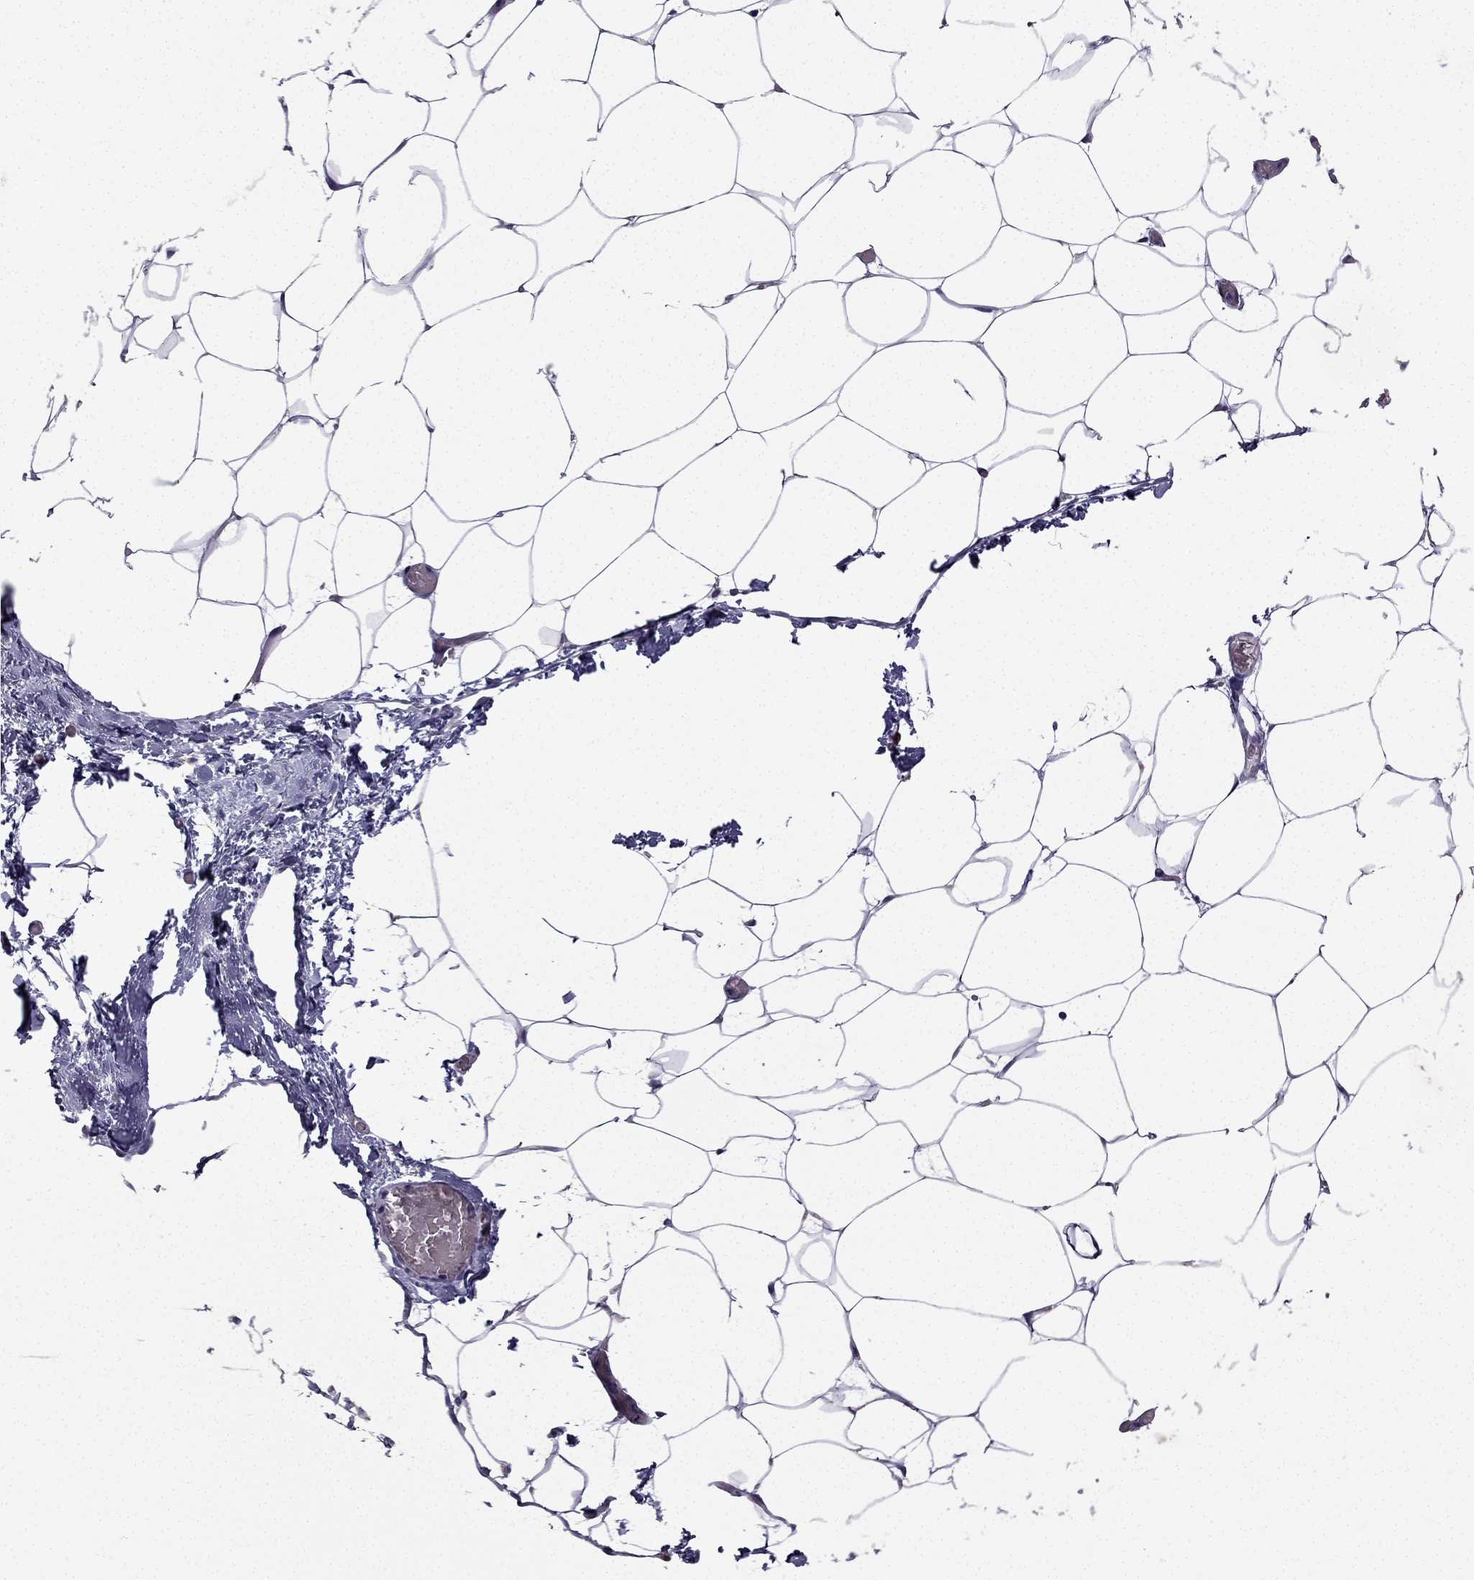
{"staining": {"intensity": "negative", "quantity": "none", "location": "none"}, "tissue": "adipose tissue", "cell_type": "Adipocytes", "image_type": "normal", "snomed": [{"axis": "morphology", "description": "Normal tissue, NOS"}, {"axis": "topography", "description": "Adipose tissue"}], "caption": "Adipose tissue stained for a protein using immunohistochemistry demonstrates no expression adipocytes.", "gene": "UHRF1", "patient": {"sex": "male", "age": 57}}